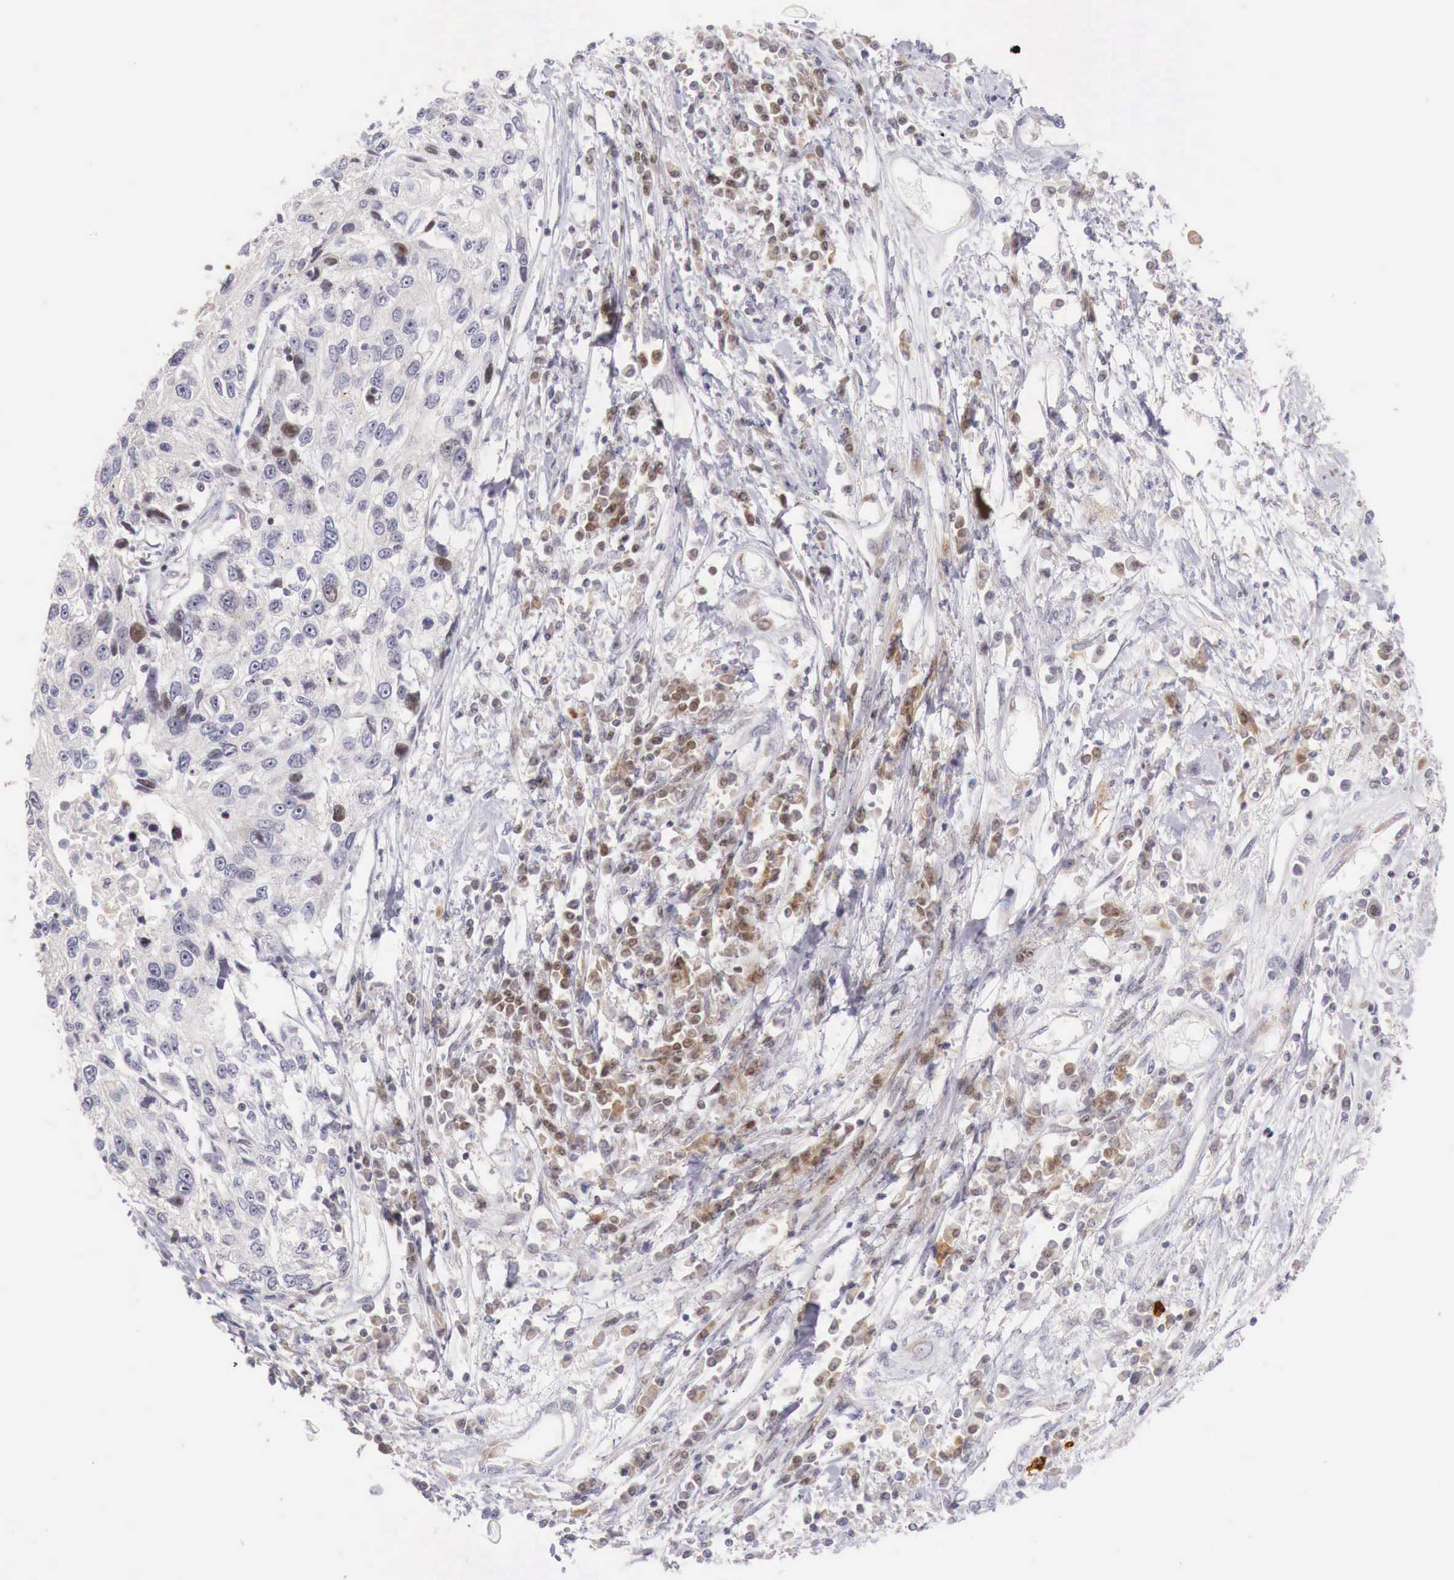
{"staining": {"intensity": "negative", "quantity": "none", "location": "none"}, "tissue": "cervical cancer", "cell_type": "Tumor cells", "image_type": "cancer", "snomed": [{"axis": "morphology", "description": "Squamous cell carcinoma, NOS"}, {"axis": "topography", "description": "Cervix"}], "caption": "Human squamous cell carcinoma (cervical) stained for a protein using immunohistochemistry exhibits no expression in tumor cells.", "gene": "CLCN5", "patient": {"sex": "female", "age": 57}}